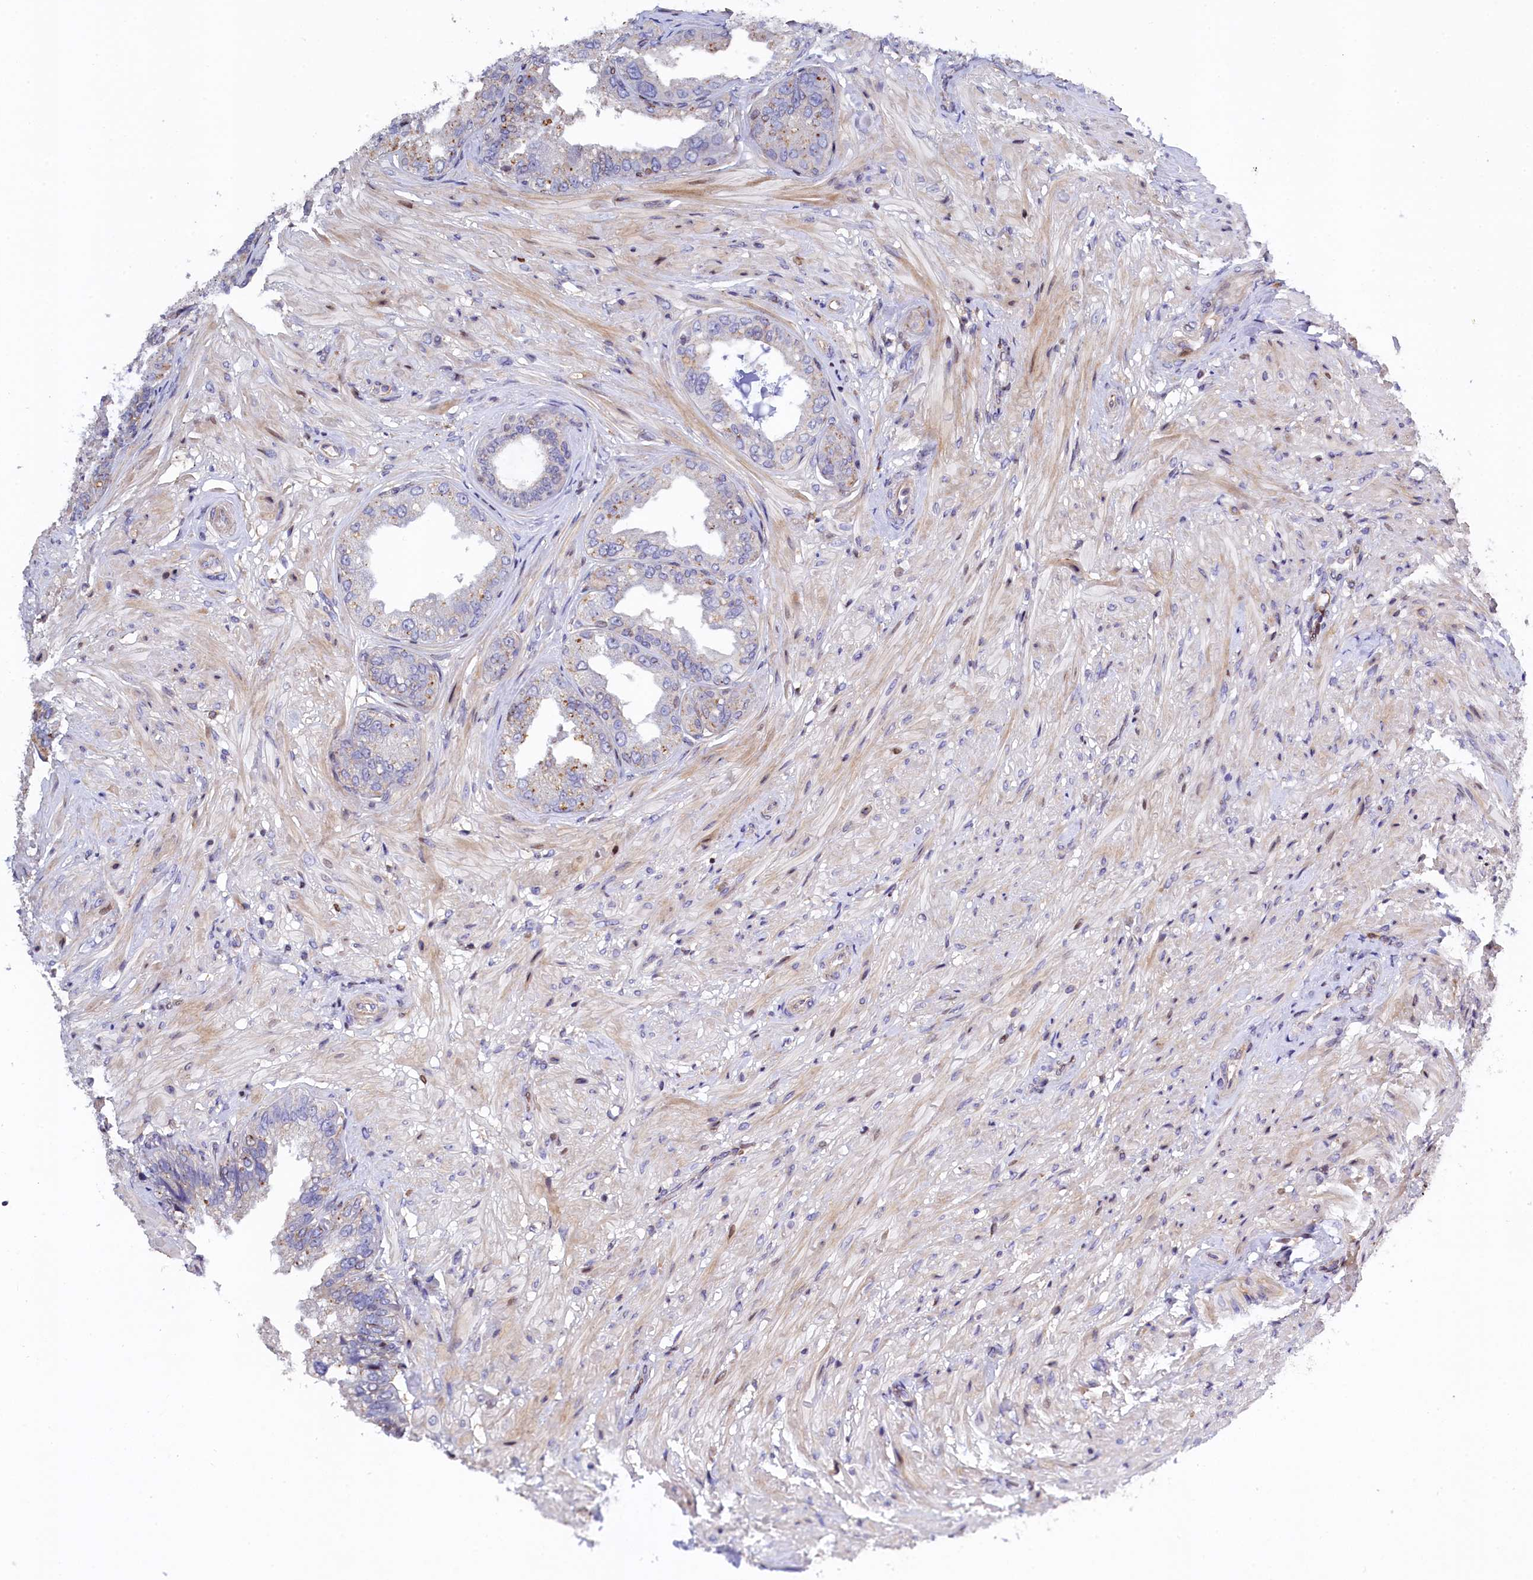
{"staining": {"intensity": "negative", "quantity": "none", "location": "none"}, "tissue": "seminal vesicle", "cell_type": "Glandular cells", "image_type": "normal", "snomed": [{"axis": "morphology", "description": "Normal tissue, NOS"}, {"axis": "topography", "description": "Seminal veicle"}, {"axis": "topography", "description": "Peripheral nerve tissue"}], "caption": "Glandular cells show no significant protein positivity in unremarkable seminal vesicle. (DAB (3,3'-diaminobenzidine) IHC with hematoxylin counter stain).", "gene": "TGDS", "patient": {"sex": "male", "age": 63}}